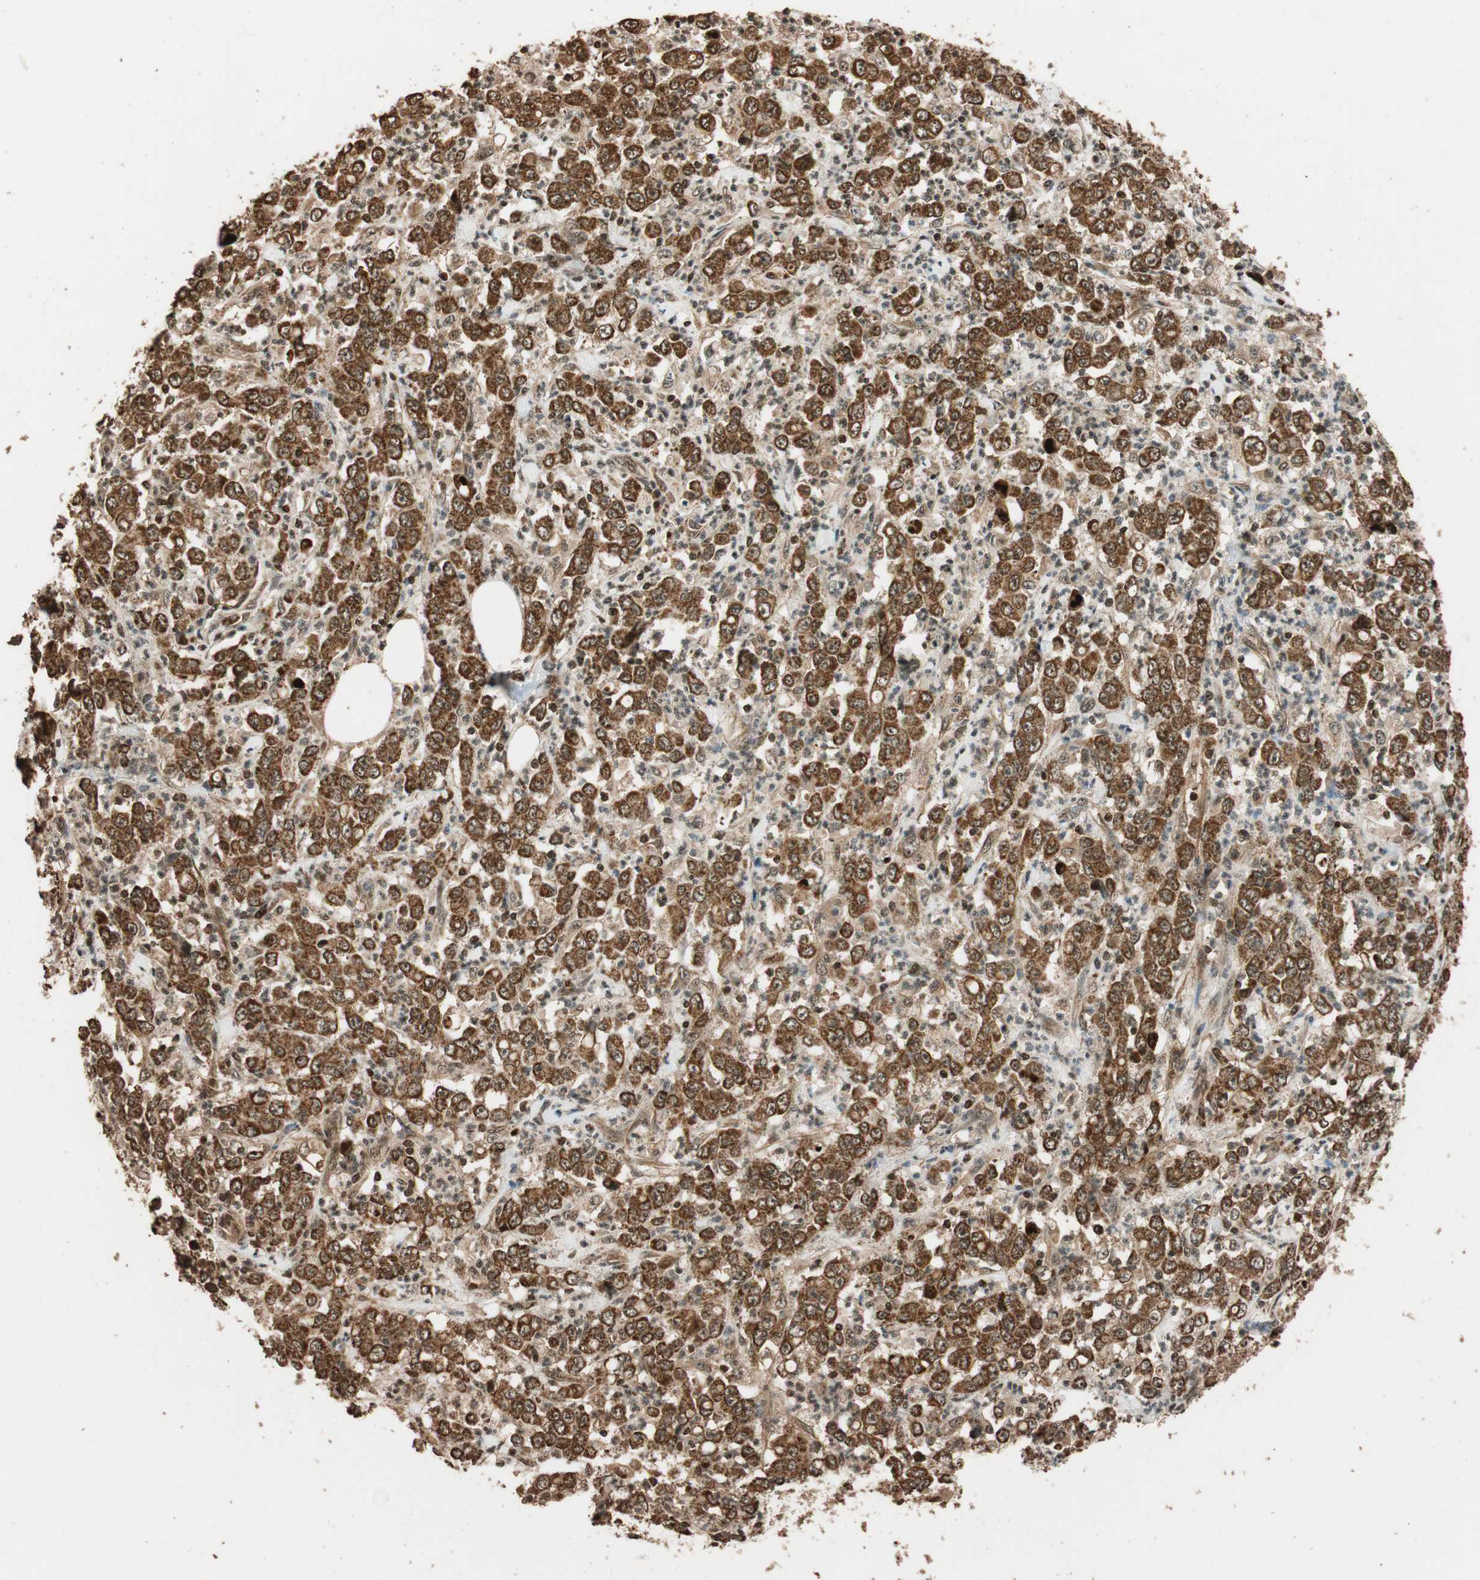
{"staining": {"intensity": "strong", "quantity": ">75%", "location": "cytoplasmic/membranous"}, "tissue": "stomach cancer", "cell_type": "Tumor cells", "image_type": "cancer", "snomed": [{"axis": "morphology", "description": "Adenocarcinoma, NOS"}, {"axis": "topography", "description": "Stomach, lower"}], "caption": "An immunohistochemistry (IHC) photomicrograph of tumor tissue is shown. Protein staining in brown shows strong cytoplasmic/membranous positivity in stomach cancer within tumor cells.", "gene": "ALKBH5", "patient": {"sex": "female", "age": 71}}